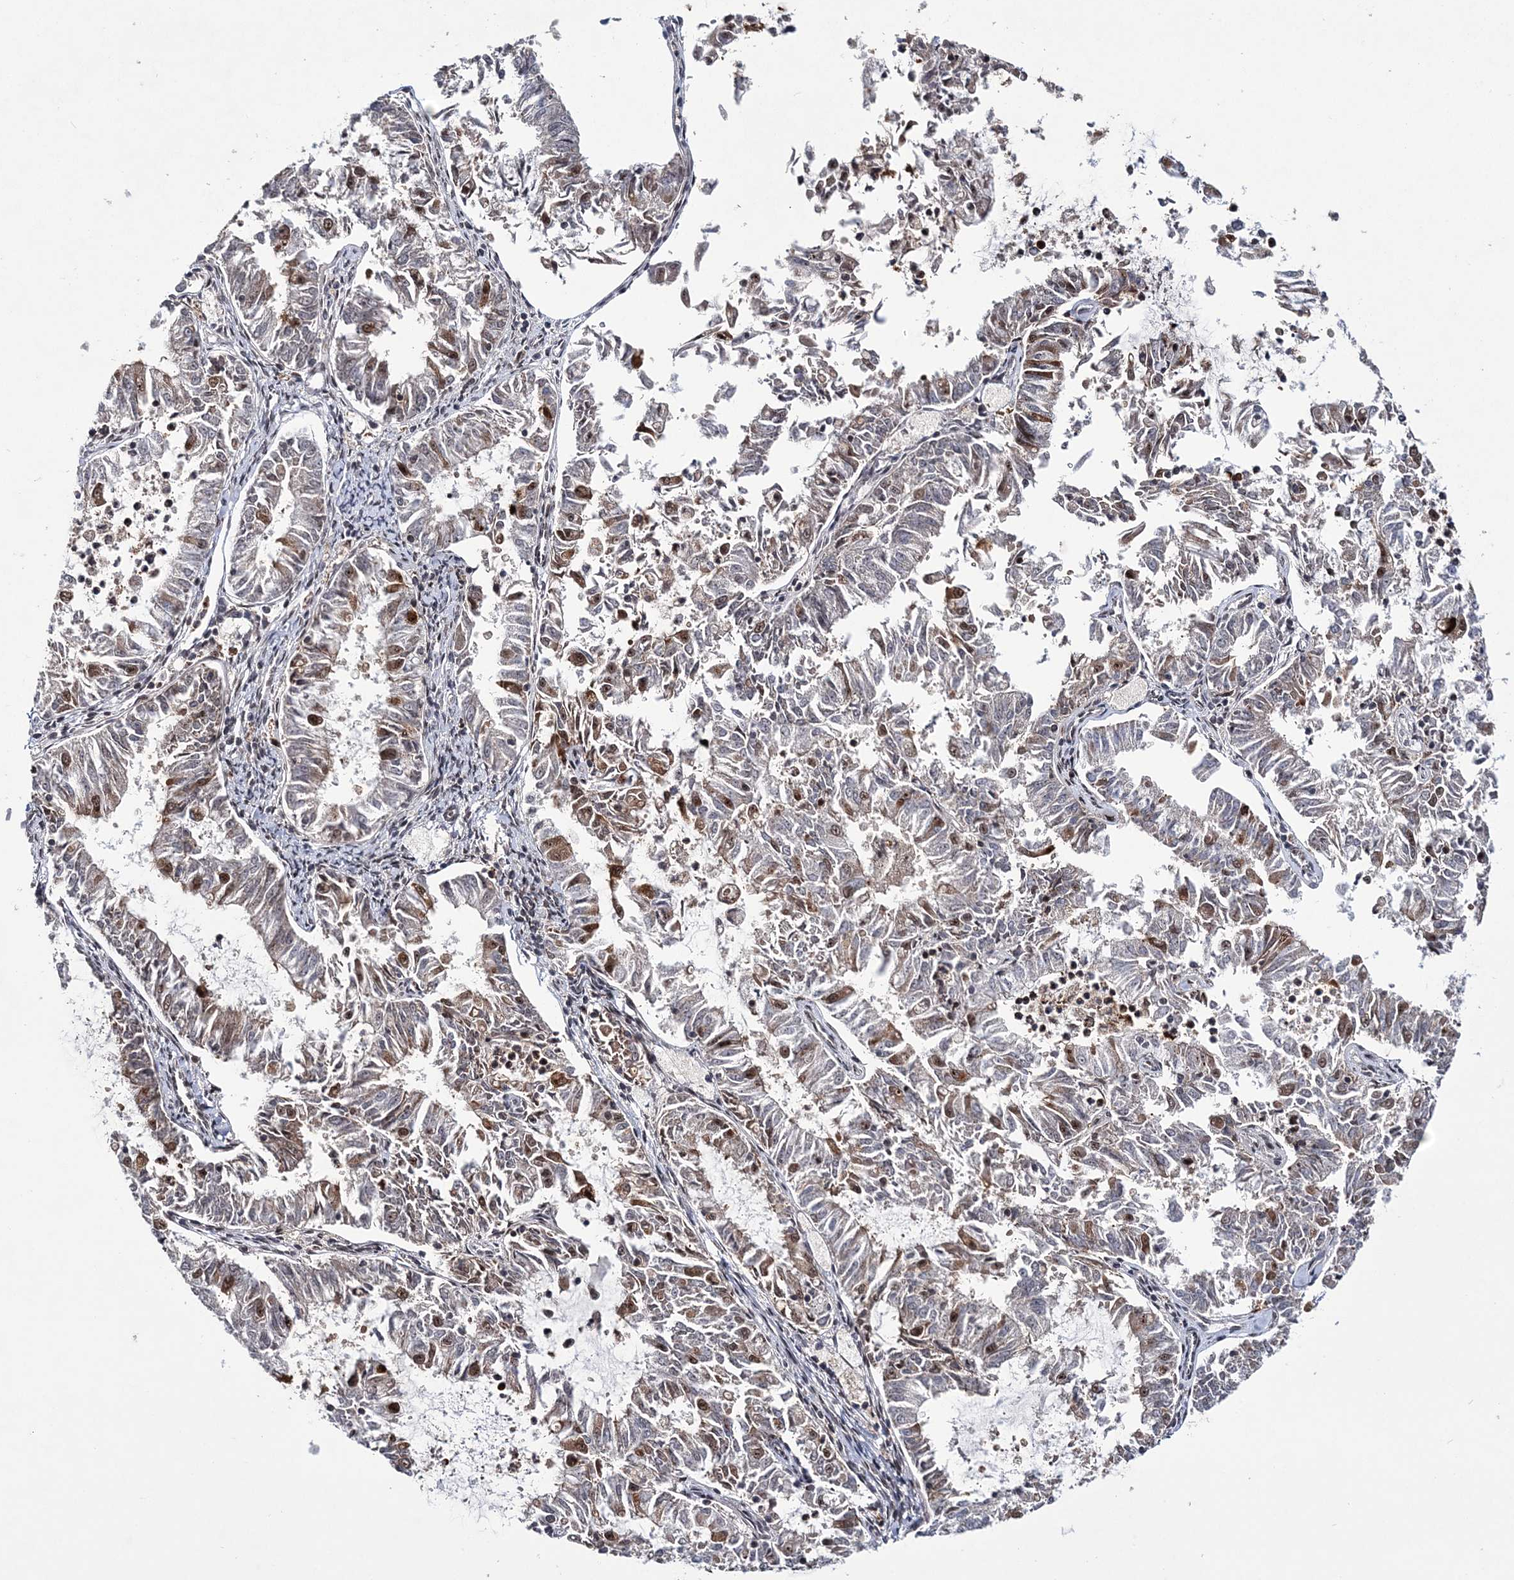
{"staining": {"intensity": "moderate", "quantity": "25%-75%", "location": "cytoplasmic/membranous,nuclear"}, "tissue": "endometrial cancer", "cell_type": "Tumor cells", "image_type": "cancer", "snomed": [{"axis": "morphology", "description": "Adenocarcinoma, NOS"}, {"axis": "topography", "description": "Endometrium"}], "caption": "Brown immunohistochemical staining in adenocarcinoma (endometrial) displays moderate cytoplasmic/membranous and nuclear expression in about 25%-75% of tumor cells.", "gene": "TATDN2", "patient": {"sex": "female", "age": 57}}